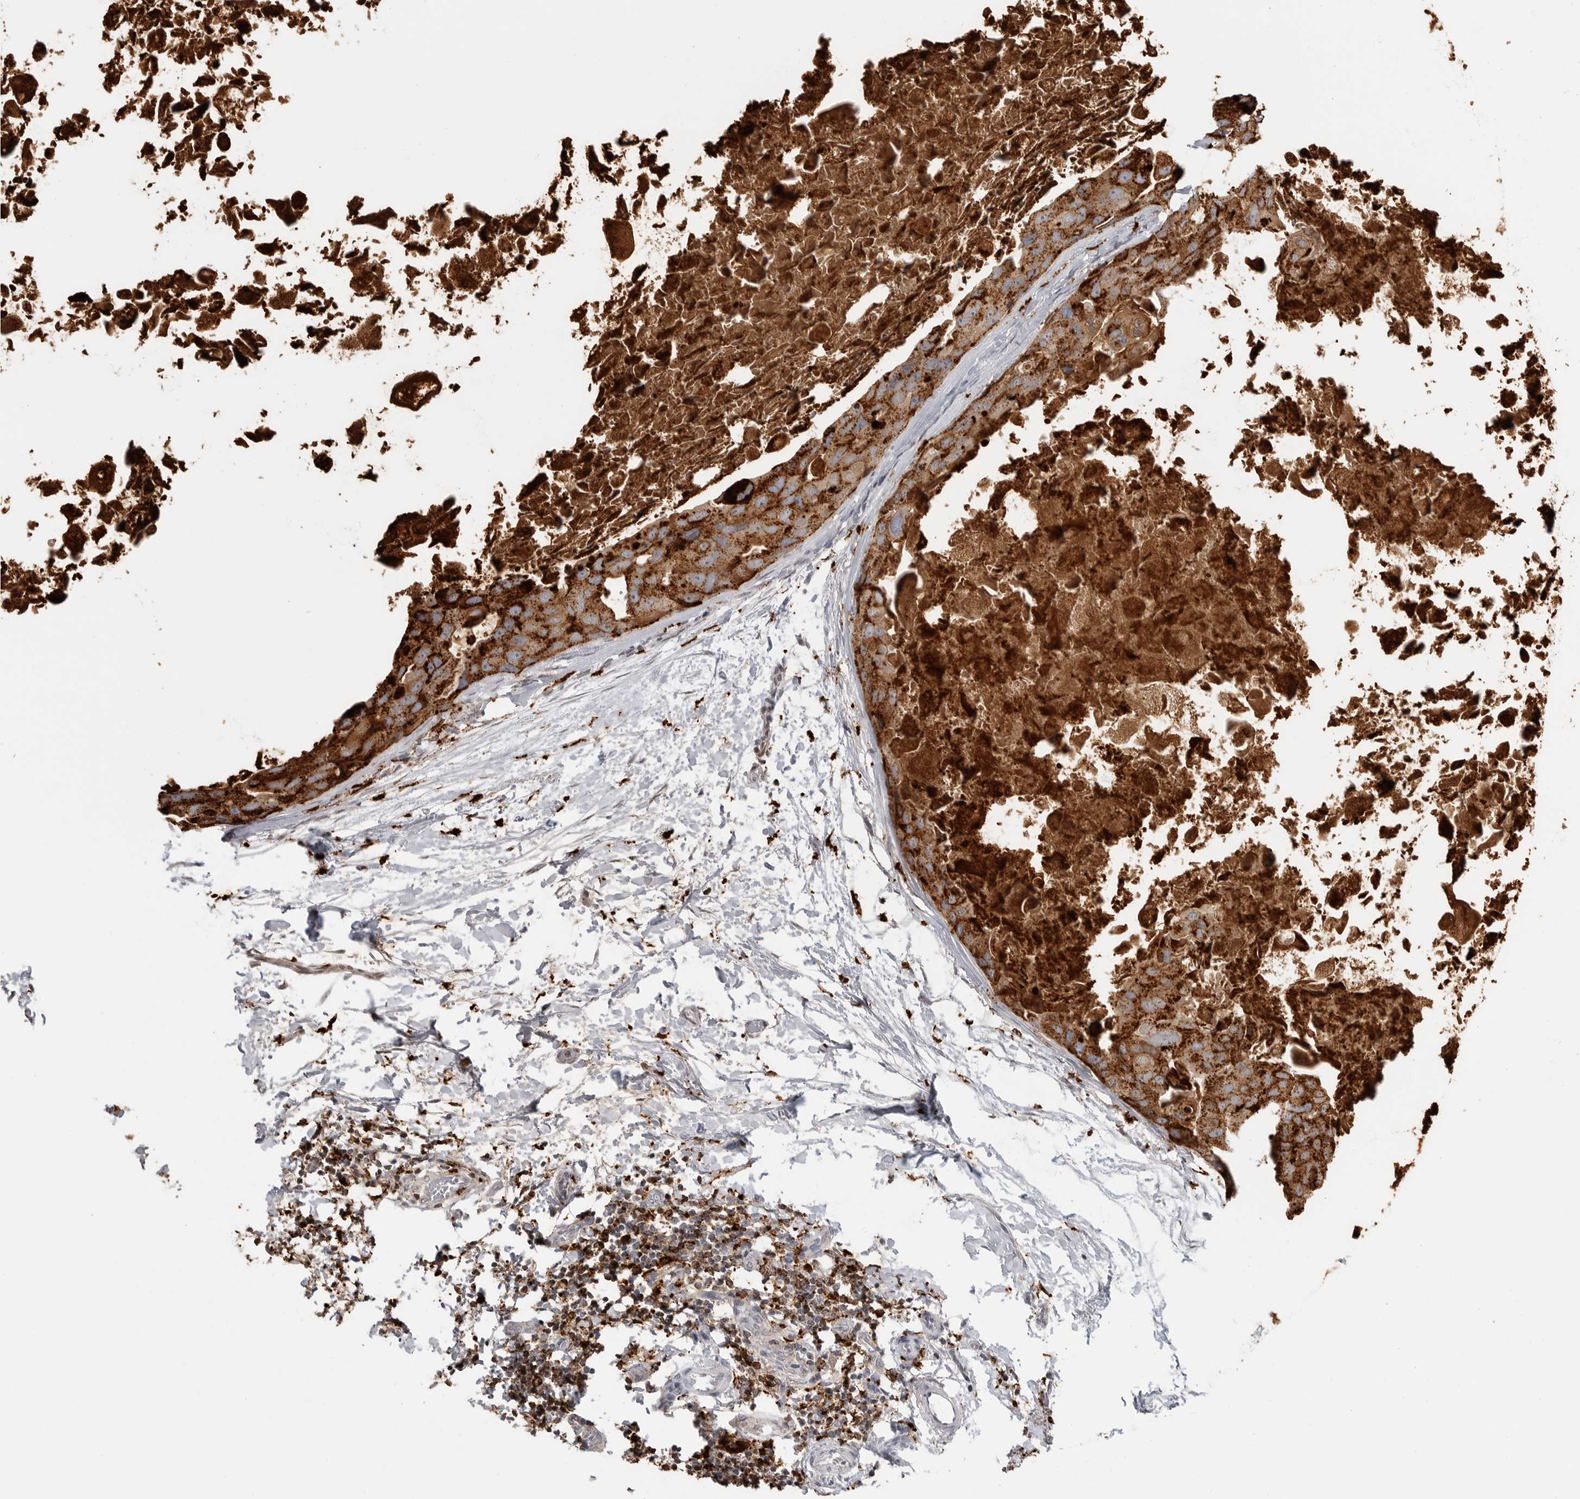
{"staining": {"intensity": "strong", "quantity": ">75%", "location": "cytoplasmic/membranous"}, "tissue": "breast cancer", "cell_type": "Tumor cells", "image_type": "cancer", "snomed": [{"axis": "morphology", "description": "Duct carcinoma"}, {"axis": "topography", "description": "Breast"}], "caption": "IHC image of human intraductal carcinoma (breast) stained for a protein (brown), which displays high levels of strong cytoplasmic/membranous positivity in about >75% of tumor cells.", "gene": "IFI30", "patient": {"sex": "female", "age": 62}}